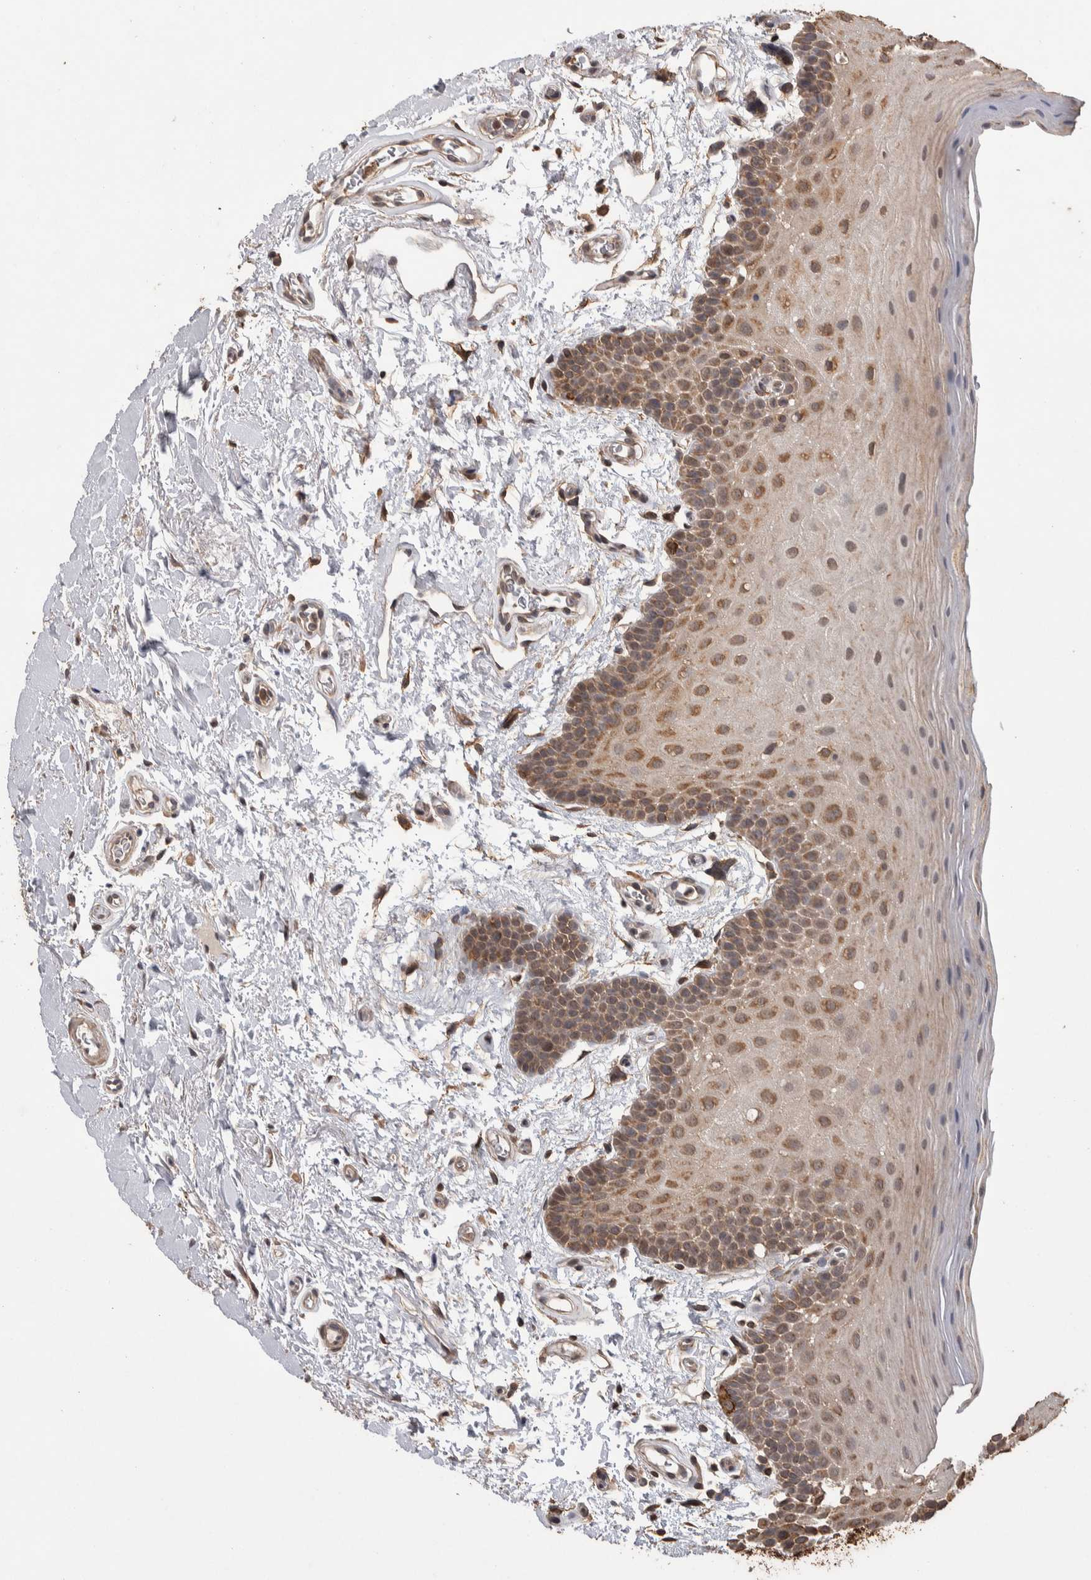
{"staining": {"intensity": "moderate", "quantity": ">75%", "location": "cytoplasmic/membranous"}, "tissue": "oral mucosa", "cell_type": "Squamous epithelial cells", "image_type": "normal", "snomed": [{"axis": "morphology", "description": "Normal tissue, NOS"}, {"axis": "topography", "description": "Oral tissue"}], "caption": "Moderate cytoplasmic/membranous expression for a protein is appreciated in about >75% of squamous epithelial cells of benign oral mucosa using immunohistochemistry.", "gene": "DVL2", "patient": {"sex": "male", "age": 62}}